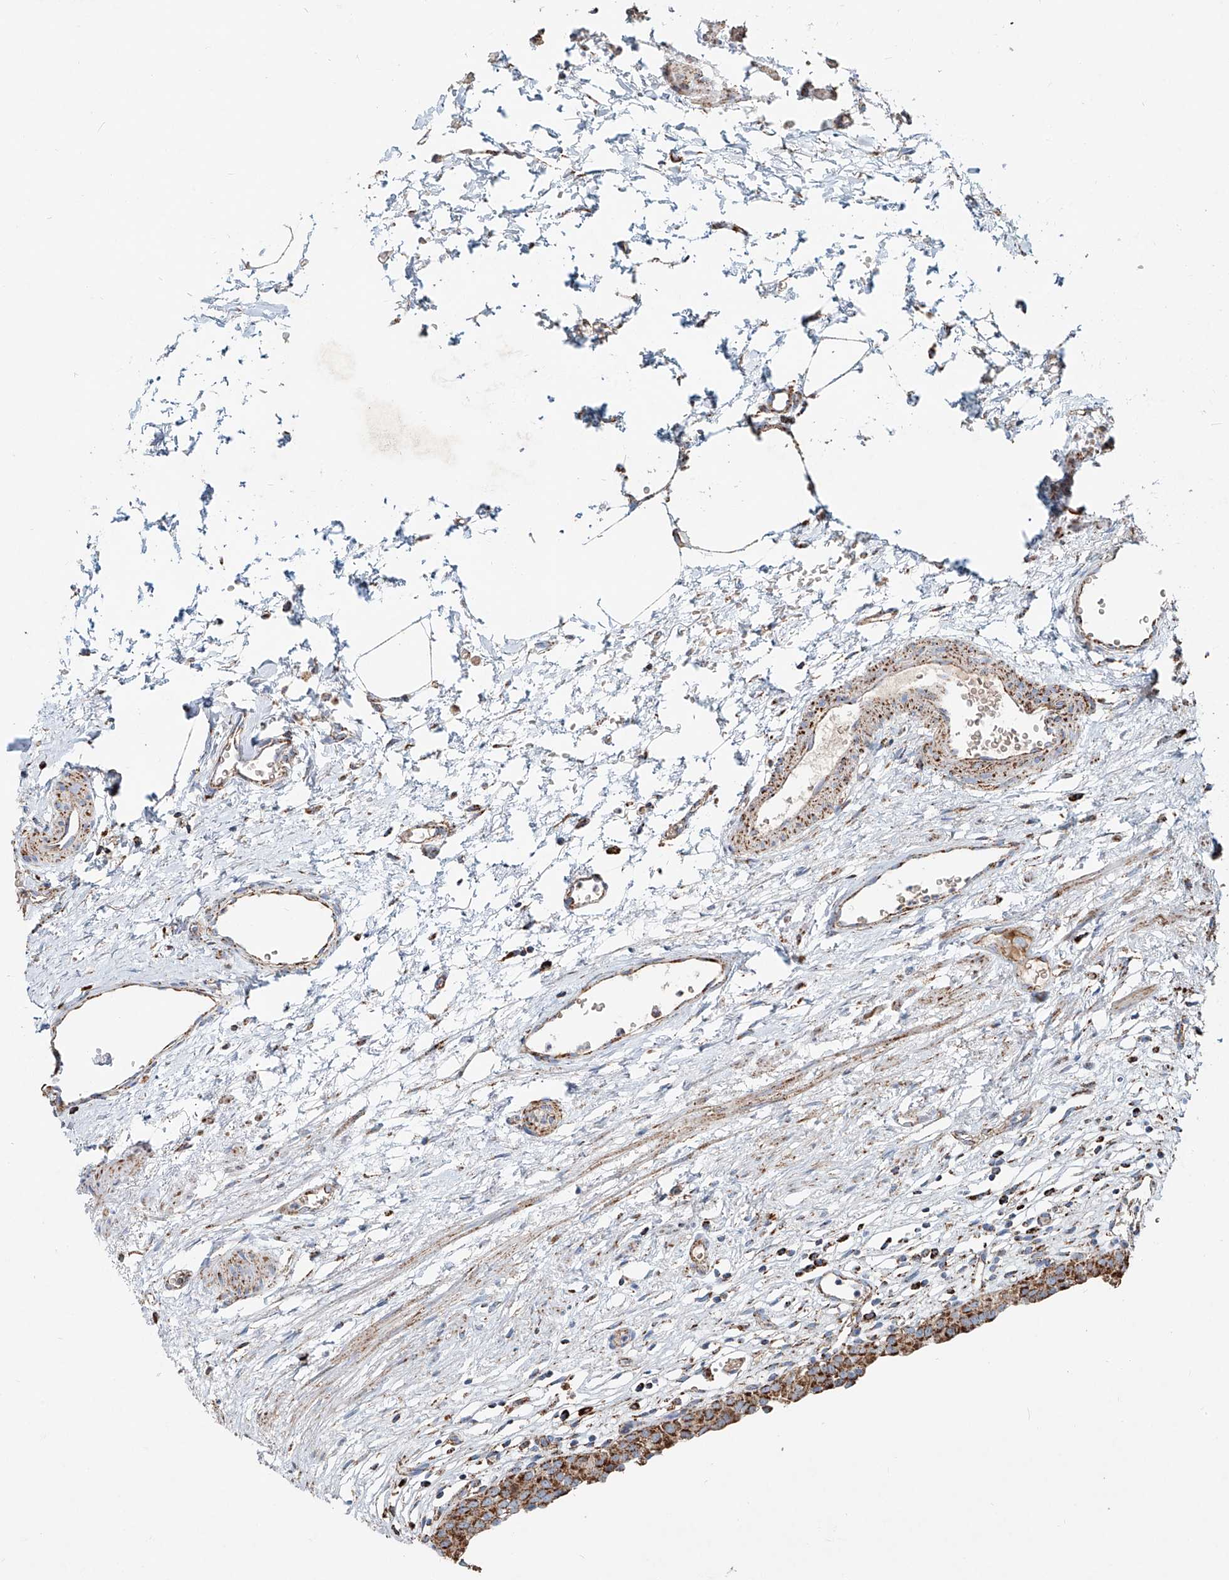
{"staining": {"intensity": "moderate", "quantity": ">75%", "location": "cytoplasmic/membranous"}, "tissue": "urinary bladder", "cell_type": "Urothelial cells", "image_type": "normal", "snomed": [{"axis": "morphology", "description": "Normal tissue, NOS"}, {"axis": "morphology", "description": "Urothelial carcinoma, High grade"}, {"axis": "topography", "description": "Urinary bladder"}], "caption": "A high-resolution photomicrograph shows immunohistochemistry staining of benign urinary bladder, which shows moderate cytoplasmic/membranous positivity in approximately >75% of urothelial cells.", "gene": "CARD10", "patient": {"sex": "female", "age": 60}}